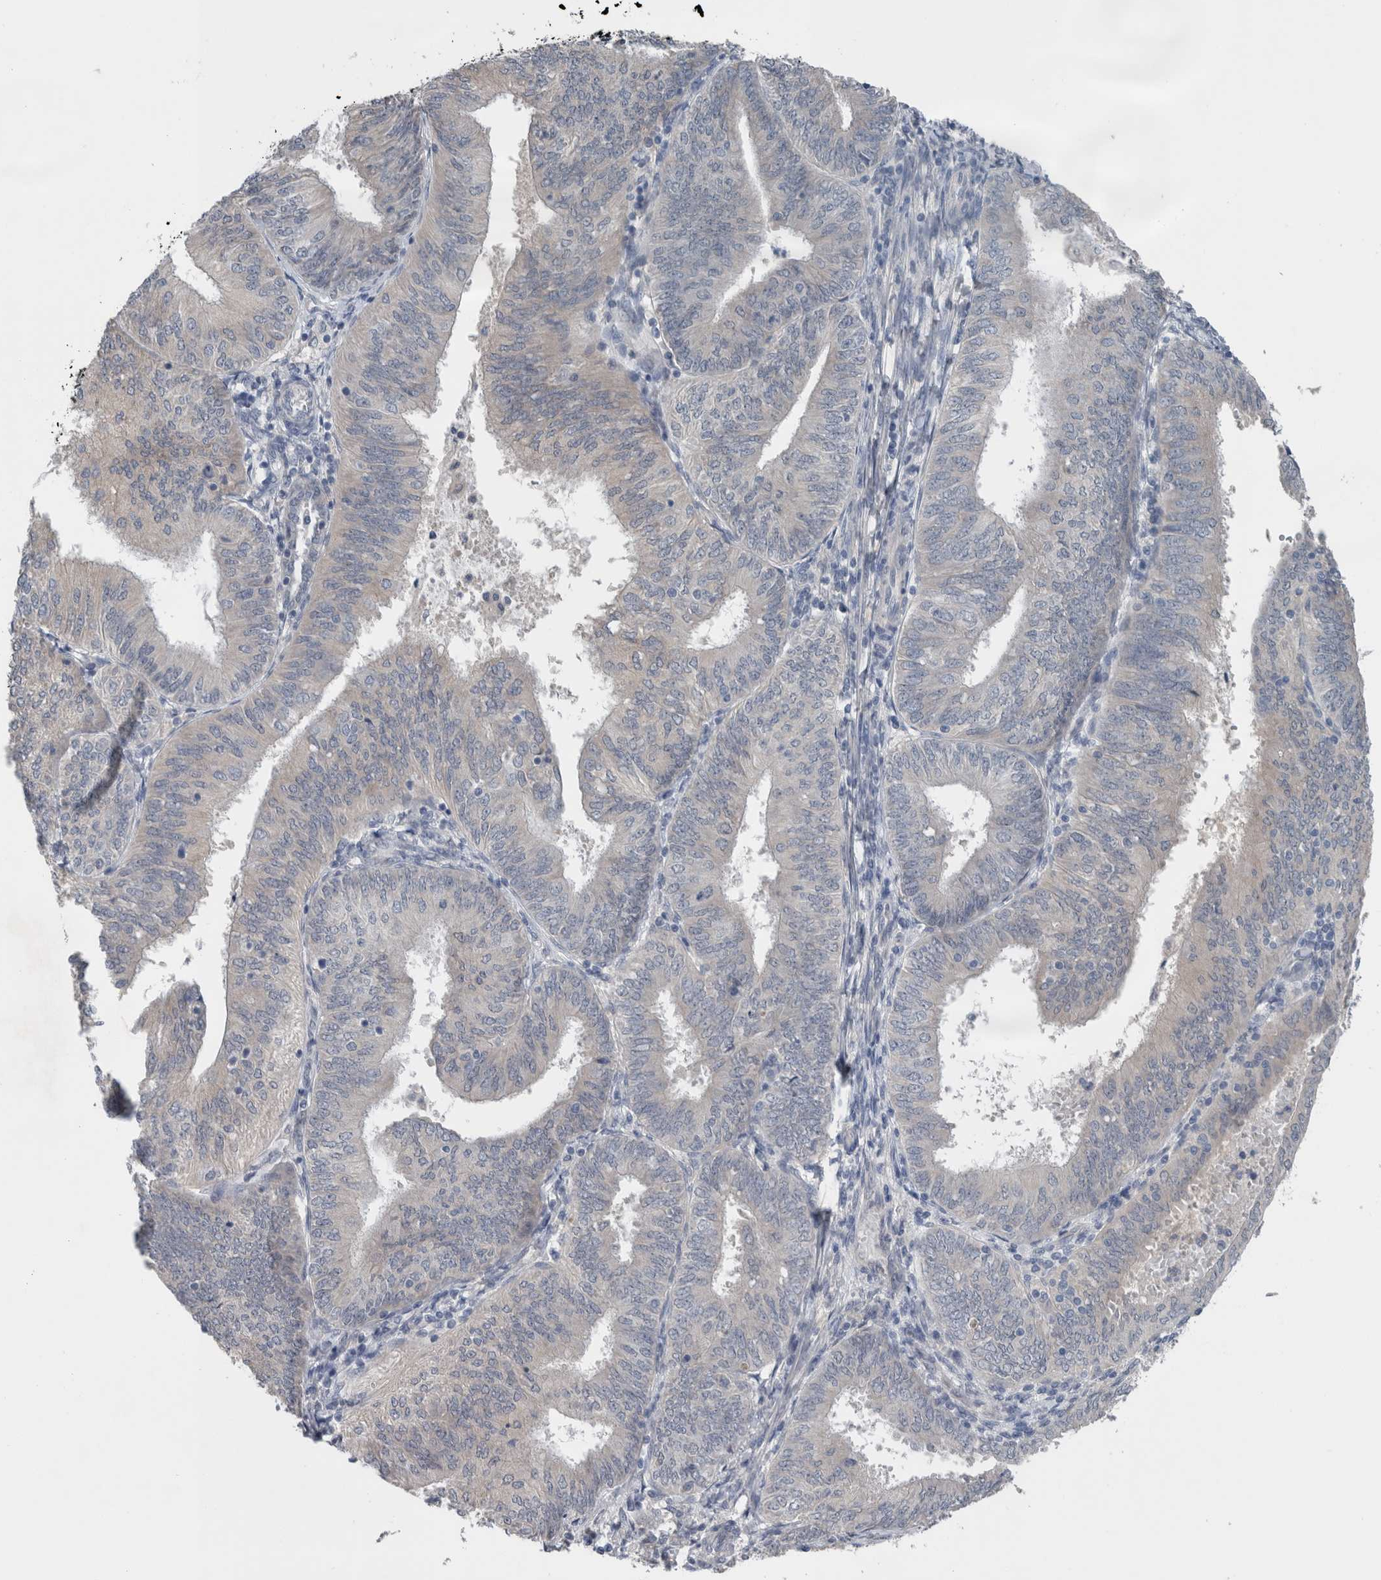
{"staining": {"intensity": "negative", "quantity": "none", "location": "none"}, "tissue": "endometrial cancer", "cell_type": "Tumor cells", "image_type": "cancer", "snomed": [{"axis": "morphology", "description": "Adenocarcinoma, NOS"}, {"axis": "topography", "description": "Endometrium"}], "caption": "A high-resolution photomicrograph shows immunohistochemistry (IHC) staining of adenocarcinoma (endometrial), which shows no significant staining in tumor cells. (DAB immunohistochemistry with hematoxylin counter stain).", "gene": "CRNN", "patient": {"sex": "female", "age": 58}}